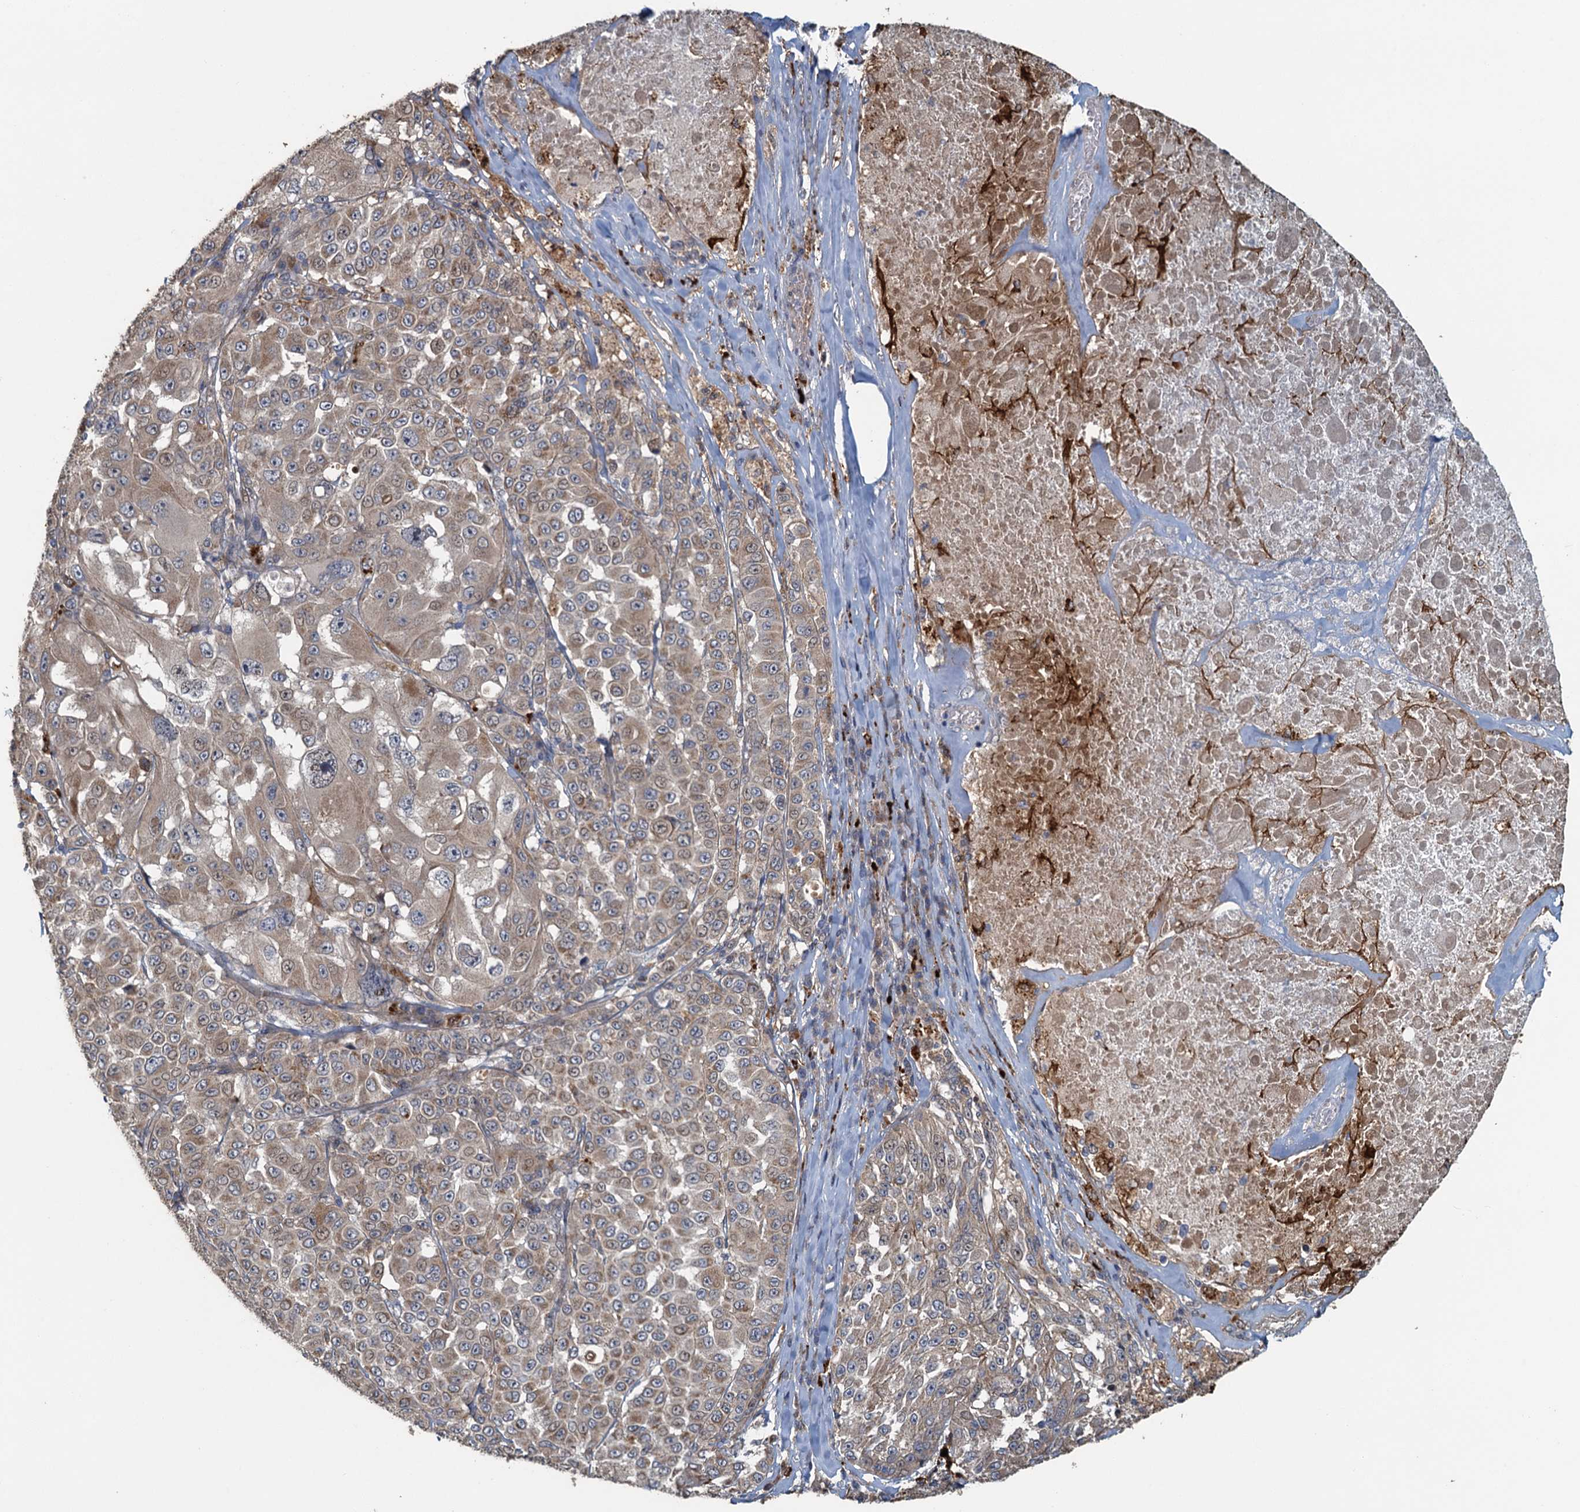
{"staining": {"intensity": "weak", "quantity": ">75%", "location": "cytoplasmic/membranous"}, "tissue": "melanoma", "cell_type": "Tumor cells", "image_type": "cancer", "snomed": [{"axis": "morphology", "description": "Malignant melanoma, Metastatic site"}, {"axis": "topography", "description": "Lymph node"}], "caption": "This photomicrograph reveals IHC staining of malignant melanoma (metastatic site), with low weak cytoplasmic/membranous staining in approximately >75% of tumor cells.", "gene": "AGRN", "patient": {"sex": "male", "age": 62}}